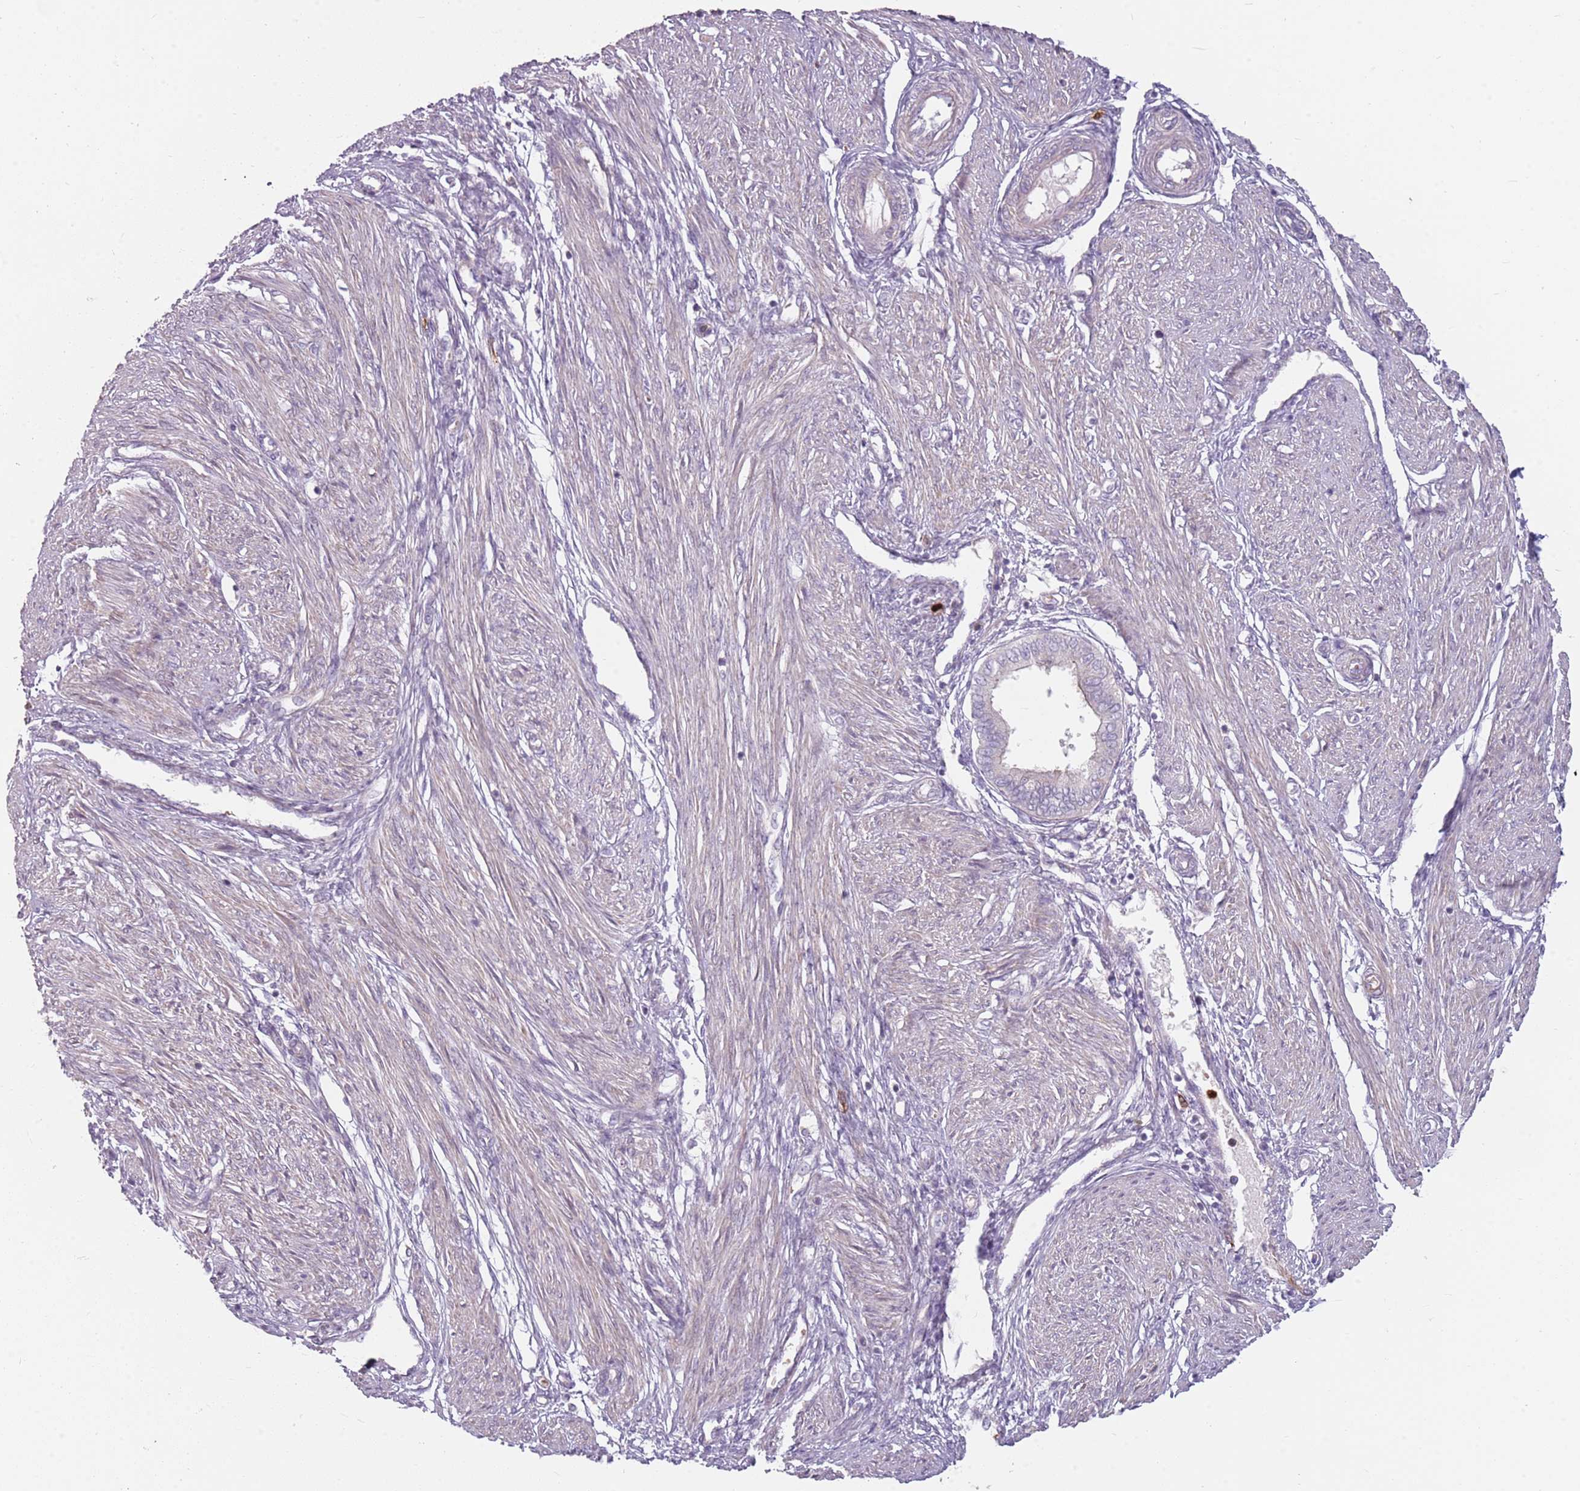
{"staining": {"intensity": "negative", "quantity": "none", "location": "none"}, "tissue": "endometrium", "cell_type": "Cells in endometrial stroma", "image_type": "normal", "snomed": [{"axis": "morphology", "description": "Normal tissue, NOS"}, {"axis": "topography", "description": "Endometrium"}], "caption": "A photomicrograph of human endometrium is negative for staining in cells in endometrial stroma.", "gene": "SPAG4", "patient": {"sex": "female", "age": 53}}